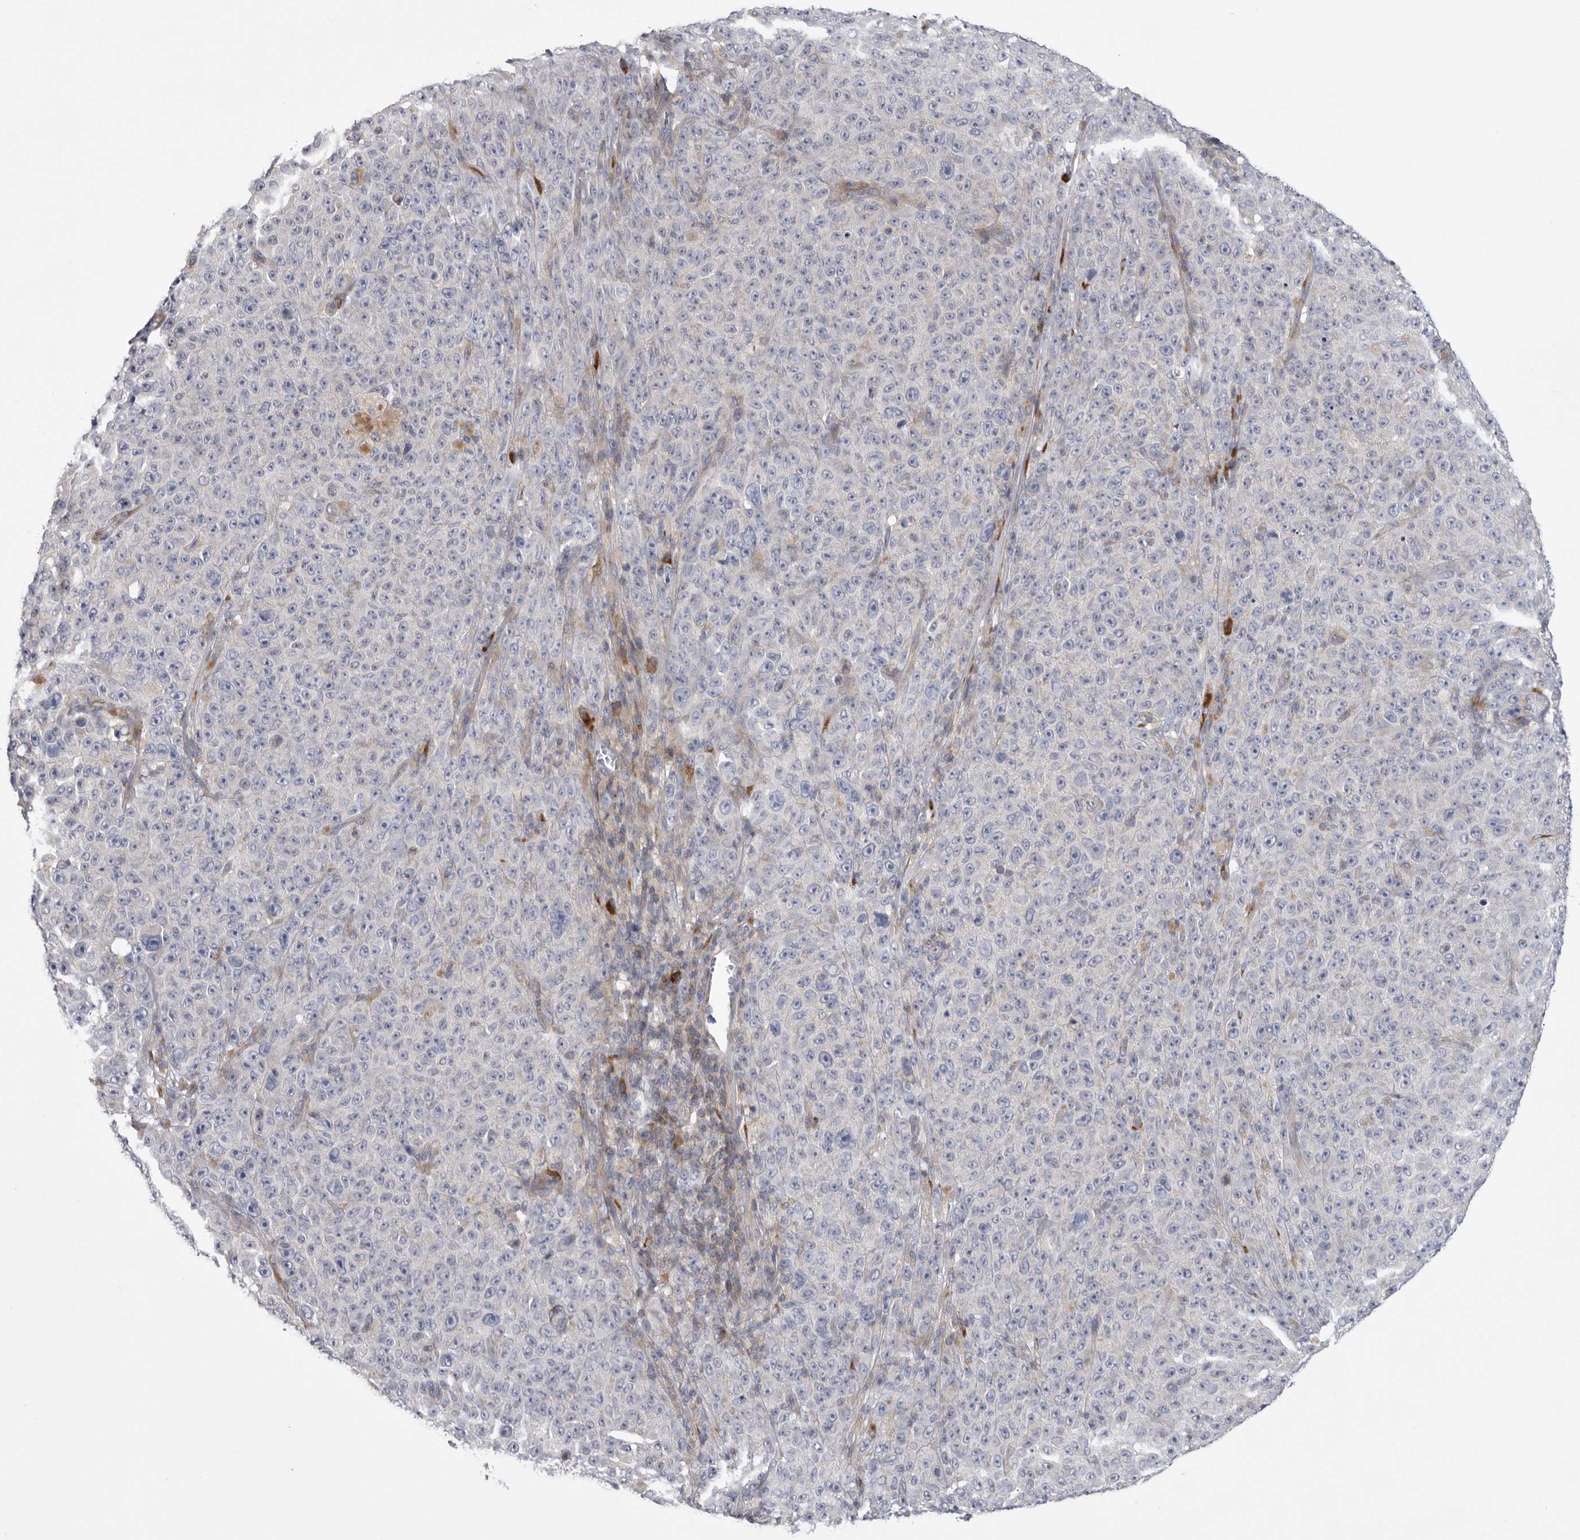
{"staining": {"intensity": "negative", "quantity": "none", "location": "none"}, "tissue": "melanoma", "cell_type": "Tumor cells", "image_type": "cancer", "snomed": [{"axis": "morphology", "description": "Malignant melanoma, NOS"}, {"axis": "topography", "description": "Skin"}], "caption": "A high-resolution histopathology image shows immunohistochemistry (IHC) staining of melanoma, which demonstrates no significant staining in tumor cells. (DAB IHC visualized using brightfield microscopy, high magnification).", "gene": "USP24", "patient": {"sex": "female", "age": 82}}